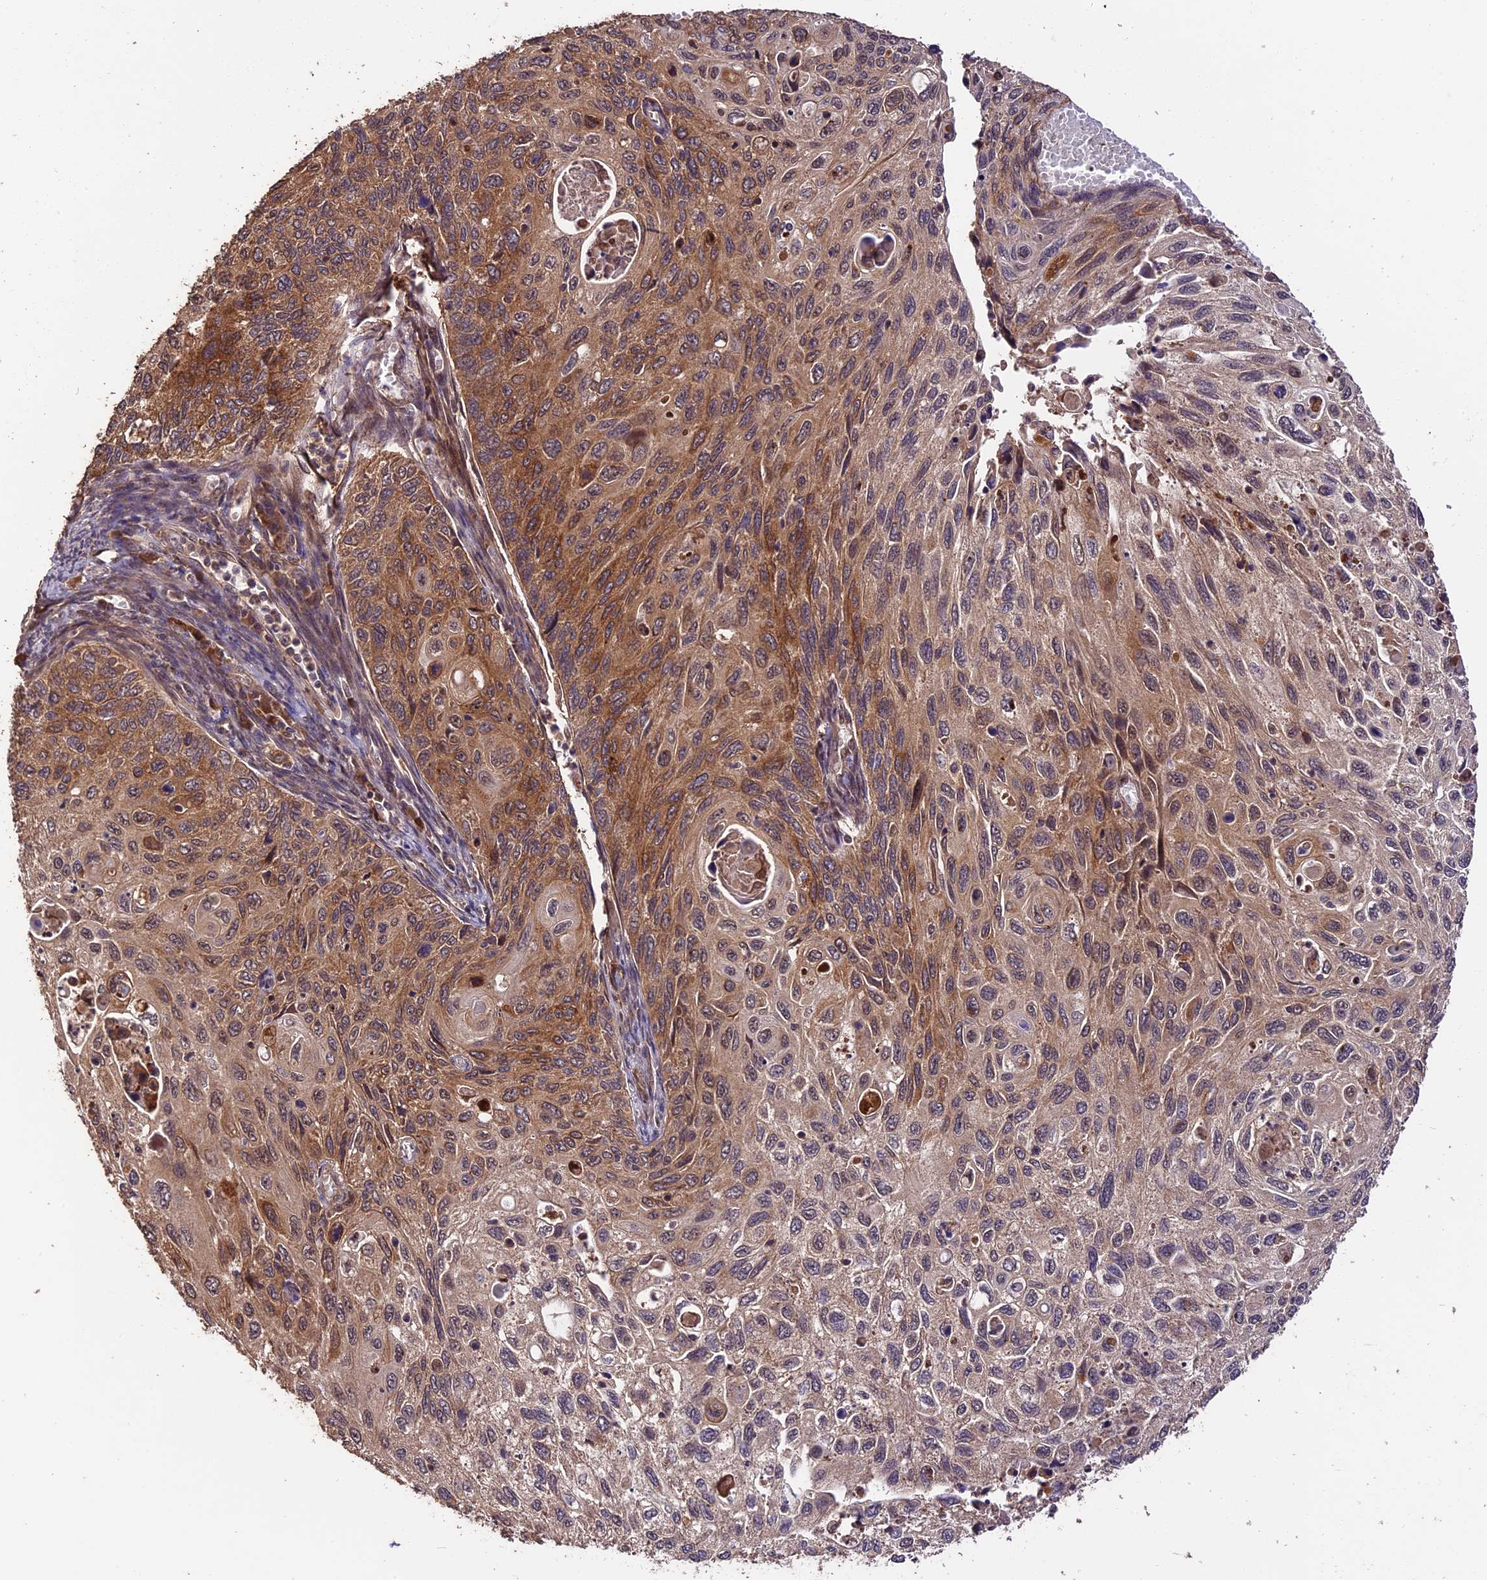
{"staining": {"intensity": "moderate", "quantity": "25%-75%", "location": "cytoplasmic/membranous"}, "tissue": "cervical cancer", "cell_type": "Tumor cells", "image_type": "cancer", "snomed": [{"axis": "morphology", "description": "Squamous cell carcinoma, NOS"}, {"axis": "topography", "description": "Cervix"}], "caption": "Squamous cell carcinoma (cervical) stained with a protein marker displays moderate staining in tumor cells.", "gene": "TRMT1", "patient": {"sex": "female", "age": 70}}